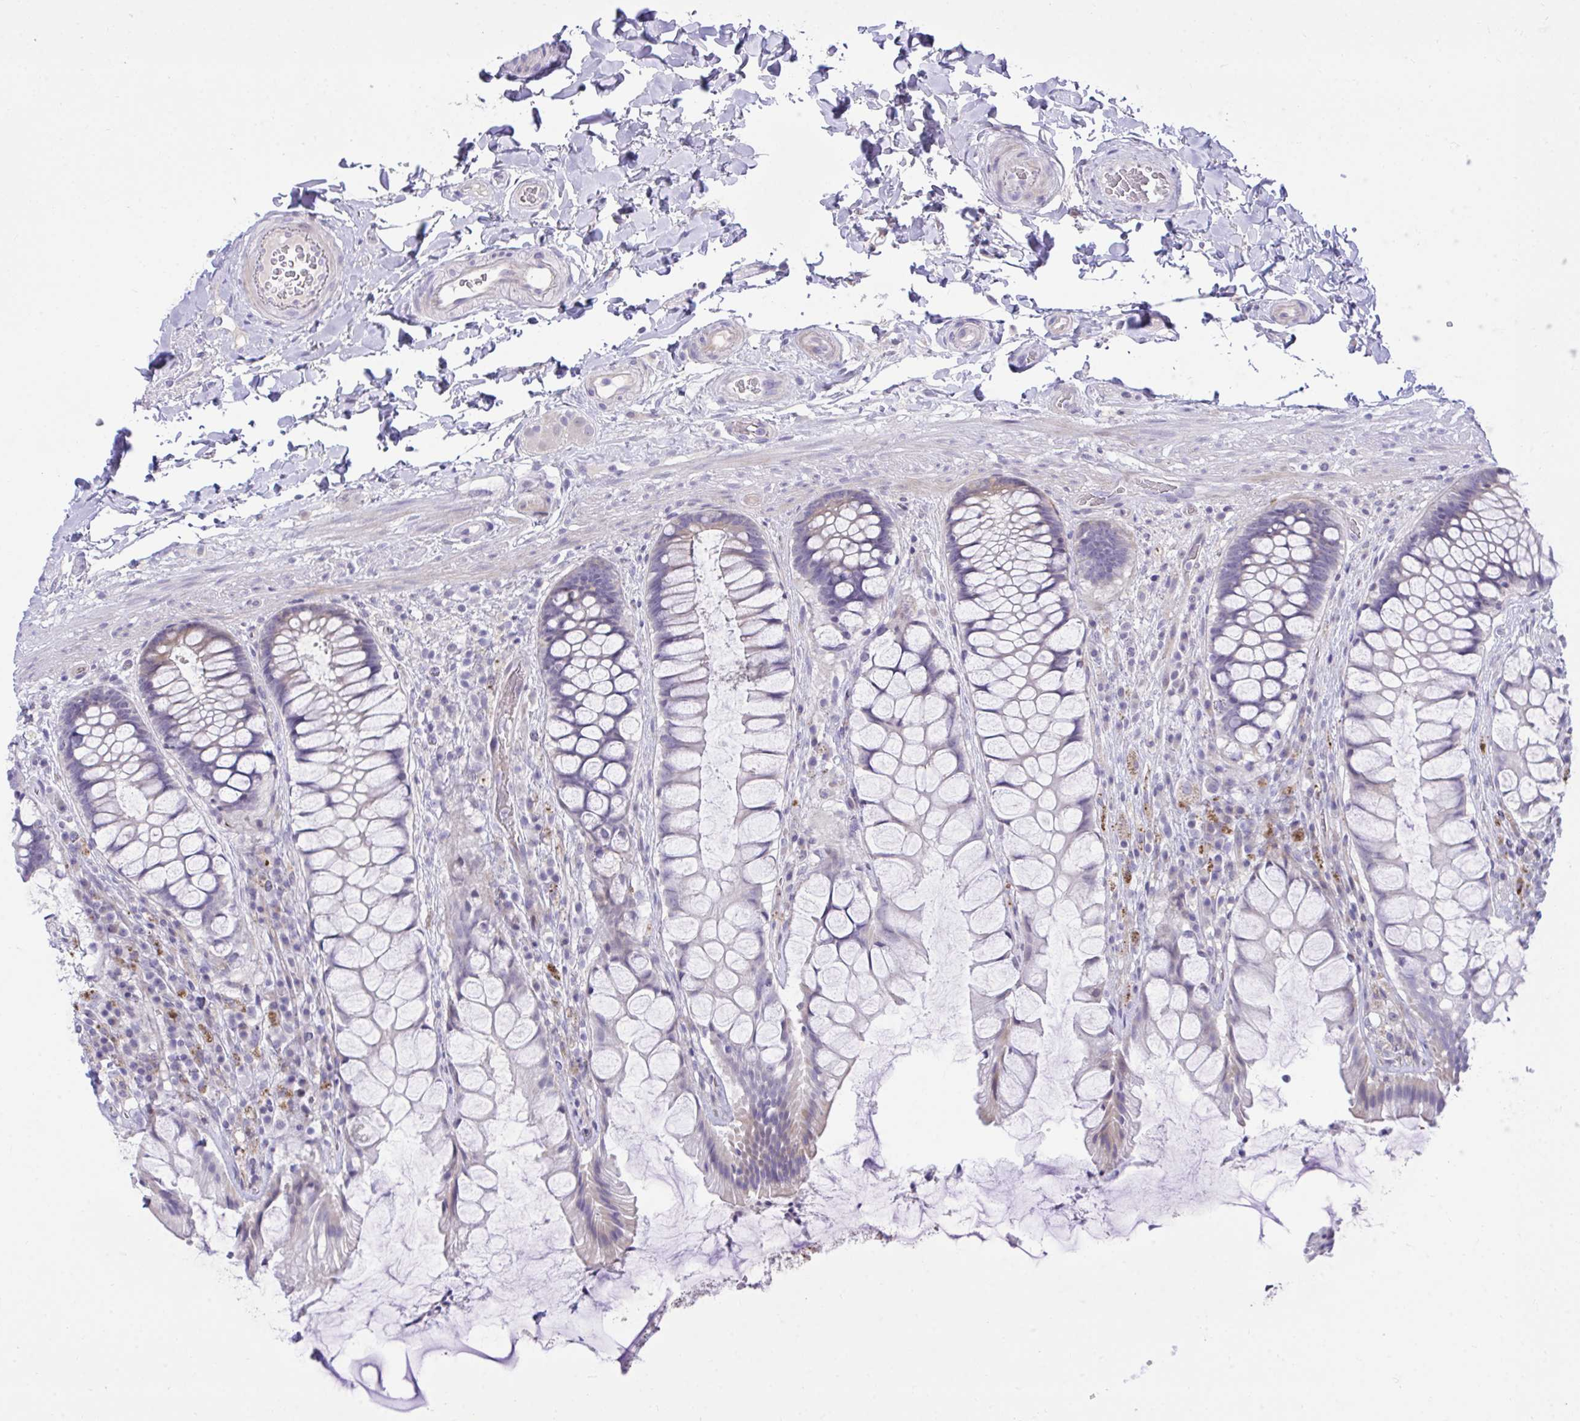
{"staining": {"intensity": "negative", "quantity": "none", "location": "none"}, "tissue": "rectum", "cell_type": "Glandular cells", "image_type": "normal", "snomed": [{"axis": "morphology", "description": "Normal tissue, NOS"}, {"axis": "topography", "description": "Rectum"}], "caption": "Protein analysis of unremarkable rectum shows no significant staining in glandular cells. Nuclei are stained in blue.", "gene": "MED9", "patient": {"sex": "female", "age": 58}}